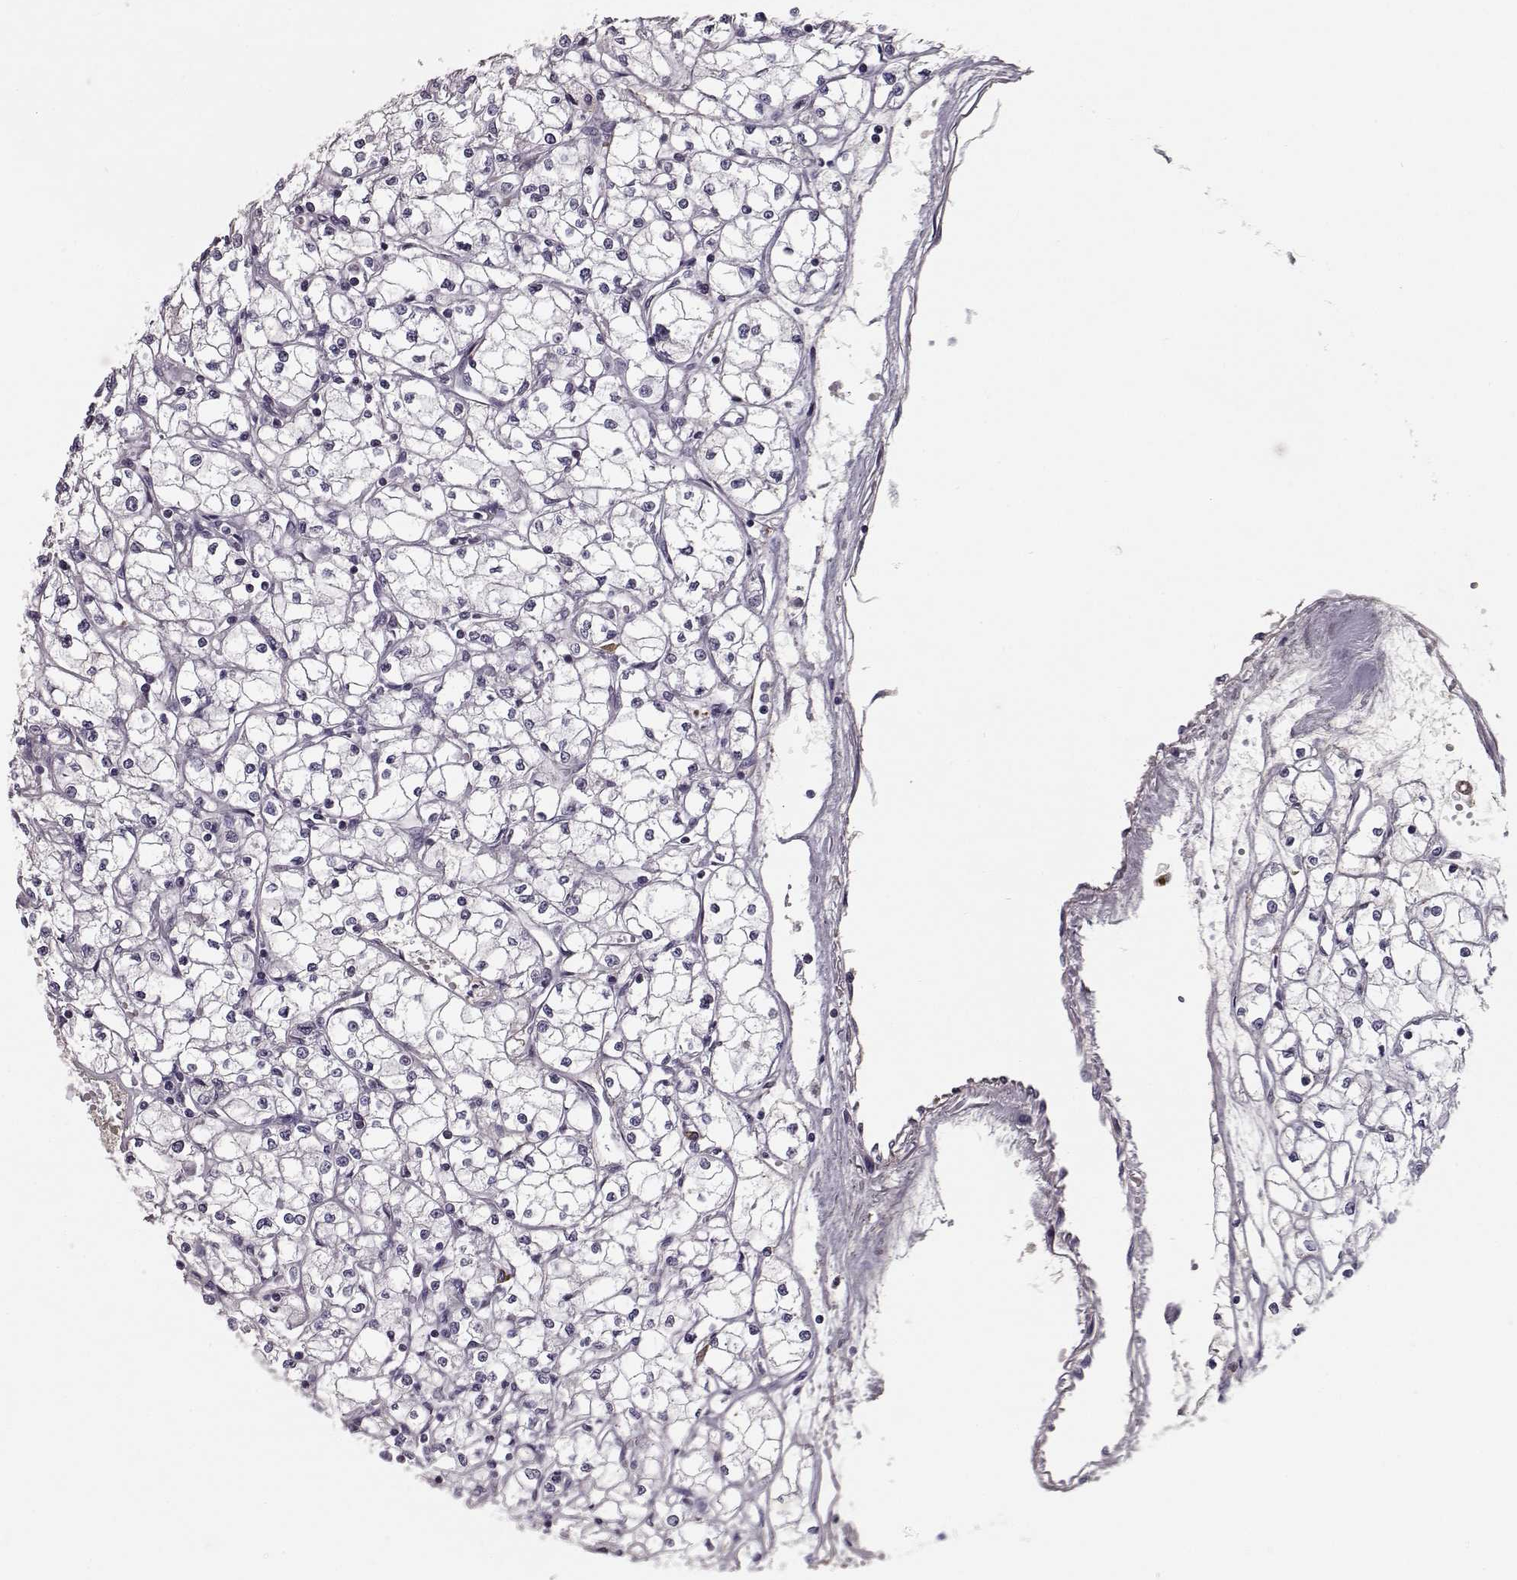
{"staining": {"intensity": "negative", "quantity": "none", "location": "none"}, "tissue": "renal cancer", "cell_type": "Tumor cells", "image_type": "cancer", "snomed": [{"axis": "morphology", "description": "Adenocarcinoma, NOS"}, {"axis": "topography", "description": "Kidney"}], "caption": "Protein analysis of renal adenocarcinoma reveals no significant positivity in tumor cells.", "gene": "CCL19", "patient": {"sex": "male", "age": 67}}